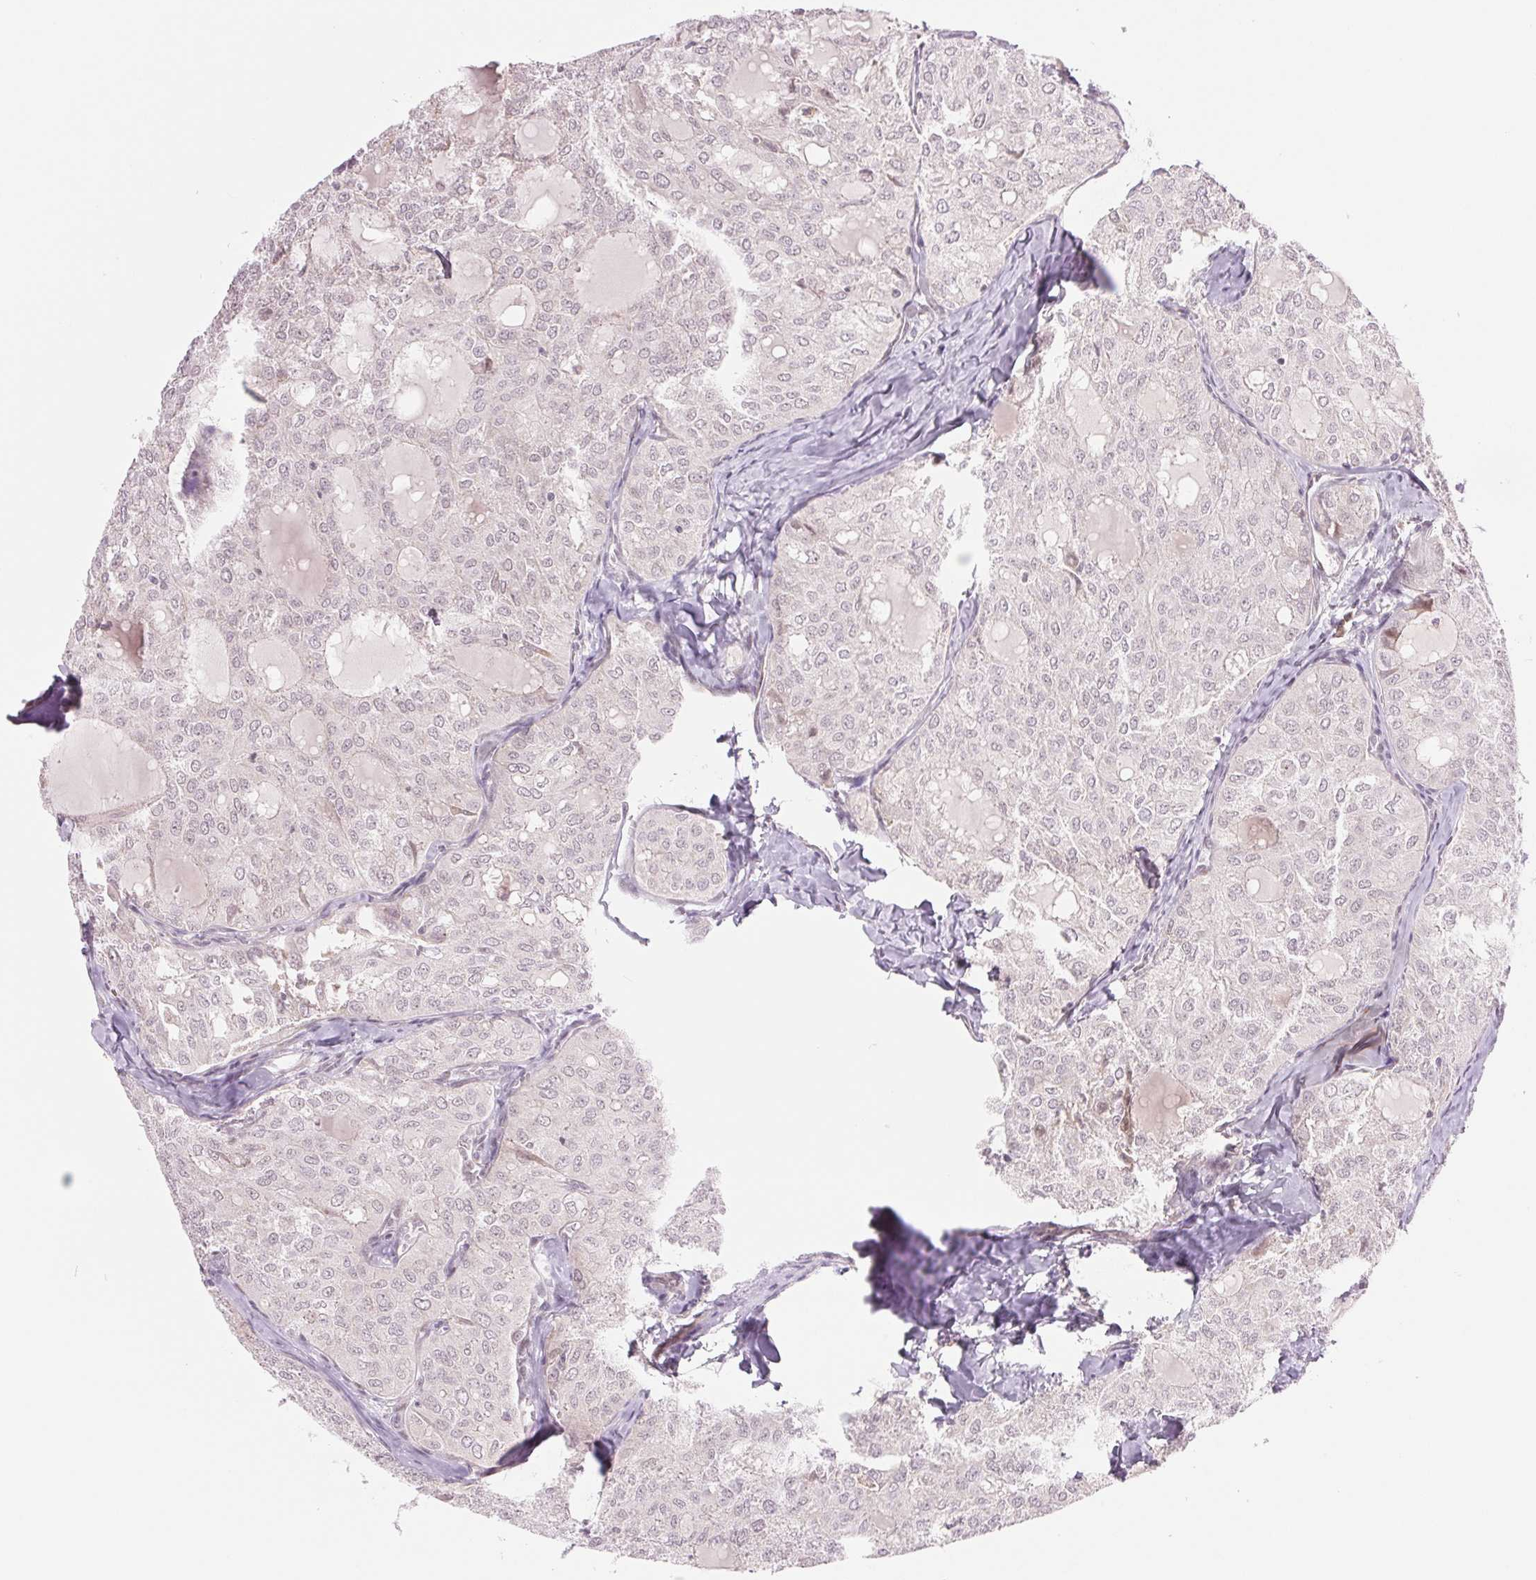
{"staining": {"intensity": "negative", "quantity": "none", "location": "none"}, "tissue": "thyroid cancer", "cell_type": "Tumor cells", "image_type": "cancer", "snomed": [{"axis": "morphology", "description": "Follicular adenoma carcinoma, NOS"}, {"axis": "topography", "description": "Thyroid gland"}], "caption": "This is an immunohistochemistry (IHC) image of human thyroid follicular adenoma carcinoma. There is no positivity in tumor cells.", "gene": "ARHGAP32", "patient": {"sex": "male", "age": 75}}